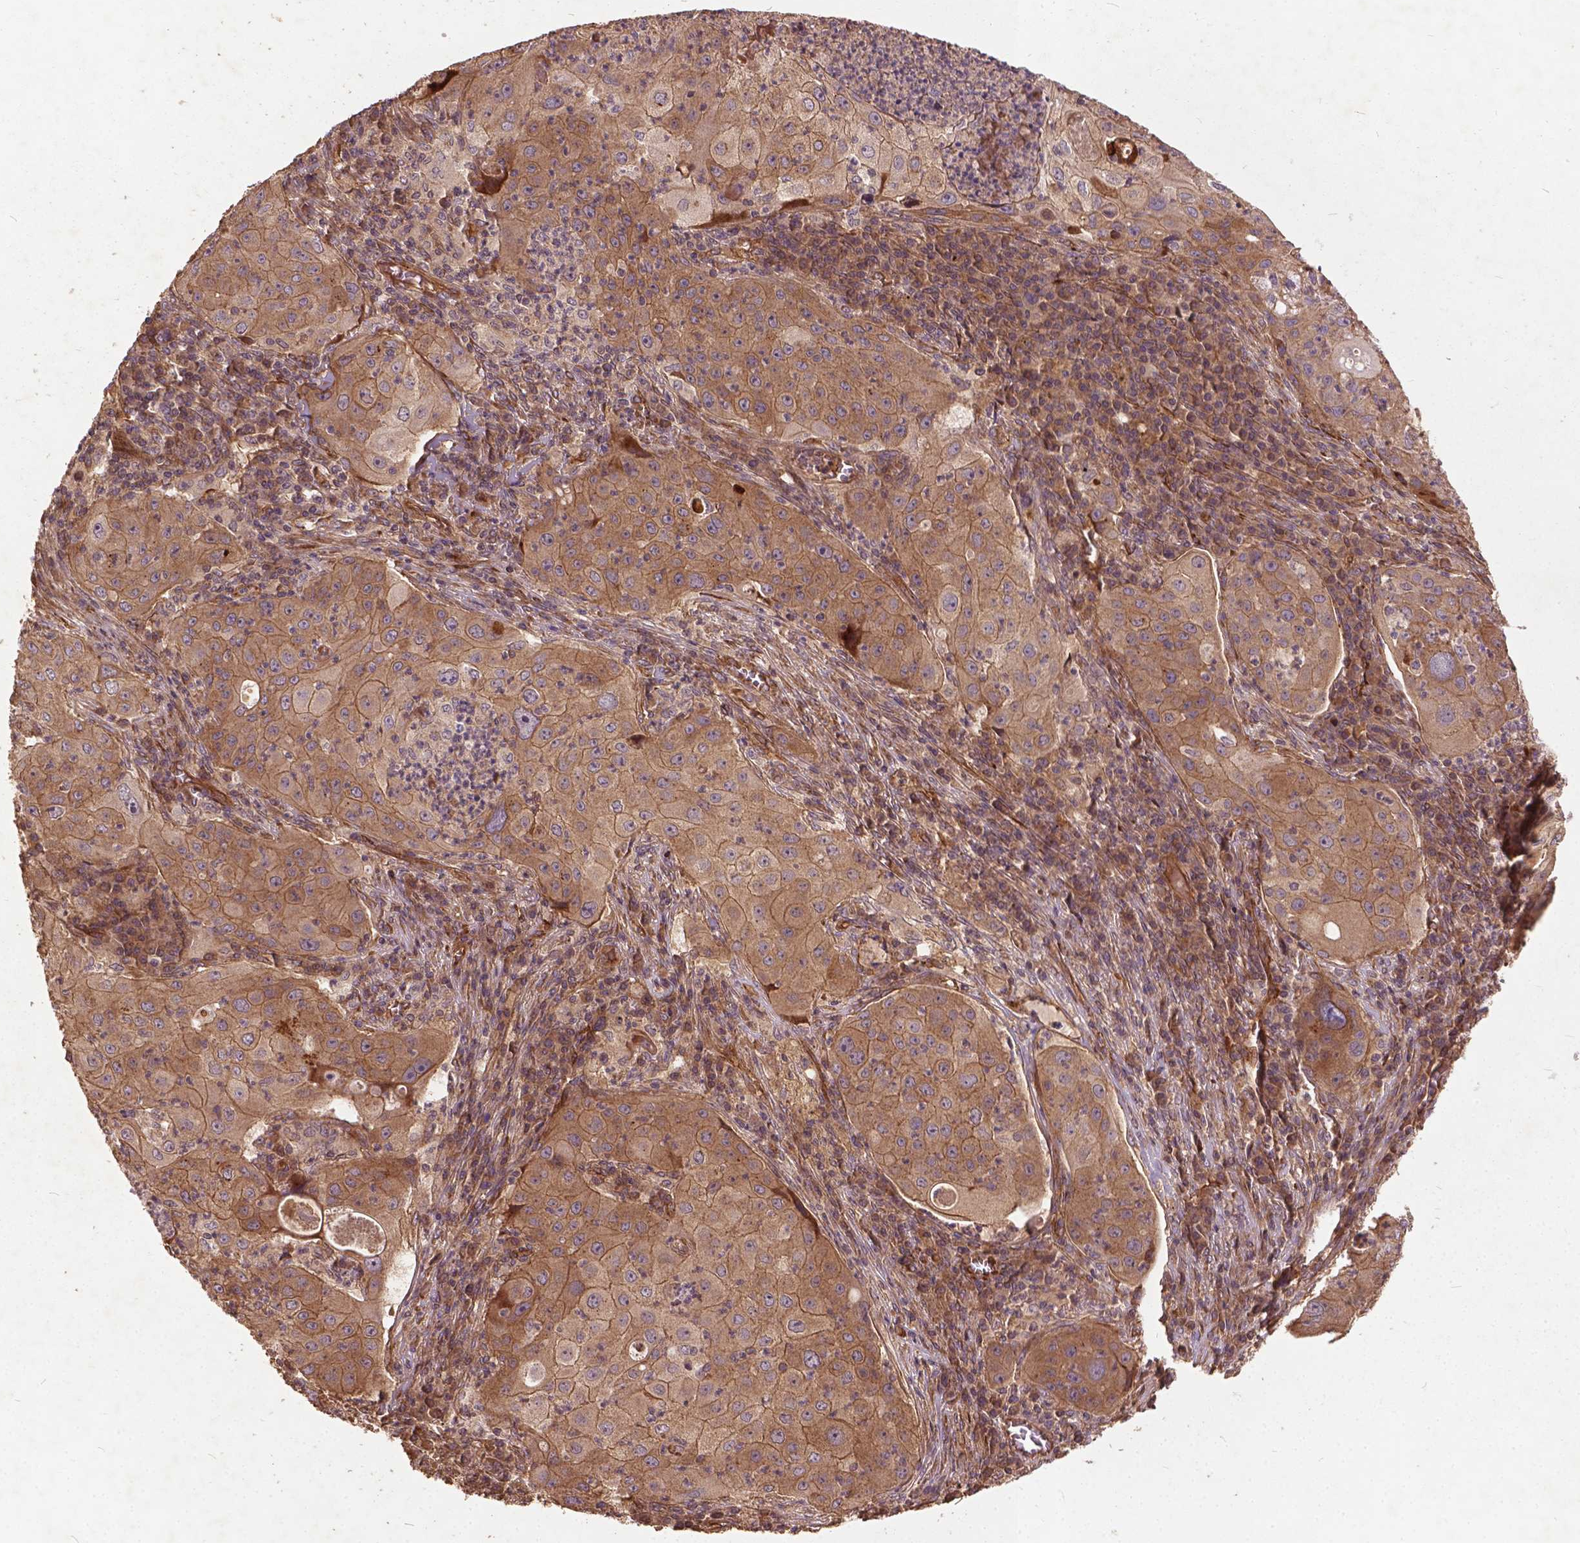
{"staining": {"intensity": "moderate", "quantity": ">75%", "location": "cytoplasmic/membranous"}, "tissue": "lung cancer", "cell_type": "Tumor cells", "image_type": "cancer", "snomed": [{"axis": "morphology", "description": "Squamous cell carcinoma, NOS"}, {"axis": "topography", "description": "Lung"}], "caption": "Moderate cytoplasmic/membranous staining for a protein is identified in about >75% of tumor cells of lung squamous cell carcinoma using IHC.", "gene": "UBXN2A", "patient": {"sex": "female", "age": 59}}